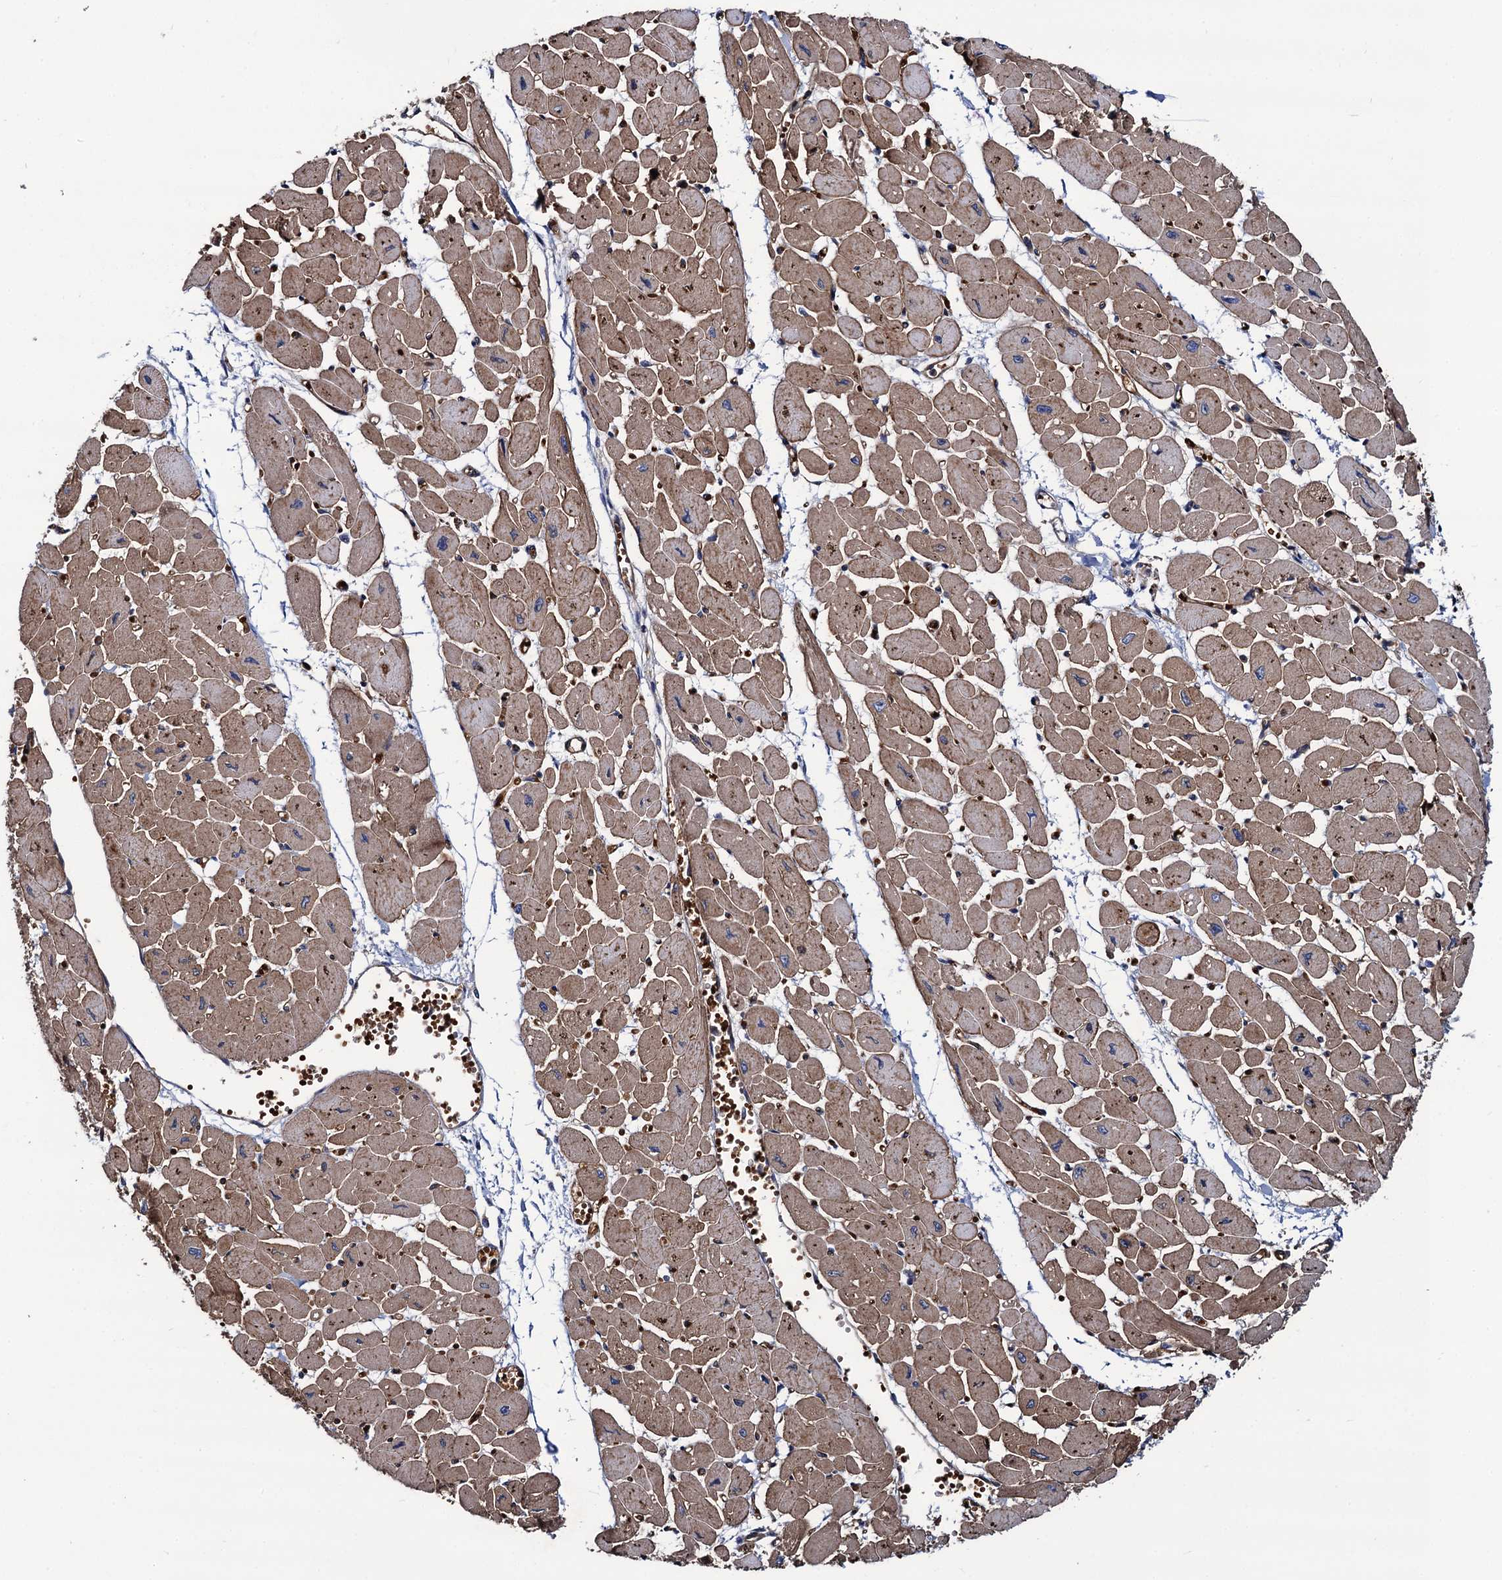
{"staining": {"intensity": "moderate", "quantity": ">75%", "location": "cytoplasmic/membranous"}, "tissue": "heart muscle", "cell_type": "Cardiomyocytes", "image_type": "normal", "snomed": [{"axis": "morphology", "description": "Normal tissue, NOS"}, {"axis": "topography", "description": "Heart"}], "caption": "Immunohistochemistry photomicrograph of unremarkable heart muscle: human heart muscle stained using IHC displays medium levels of moderate protein expression localized specifically in the cytoplasmic/membranous of cardiomyocytes, appearing as a cytoplasmic/membranous brown color.", "gene": "KXD1", "patient": {"sex": "female", "age": 54}}